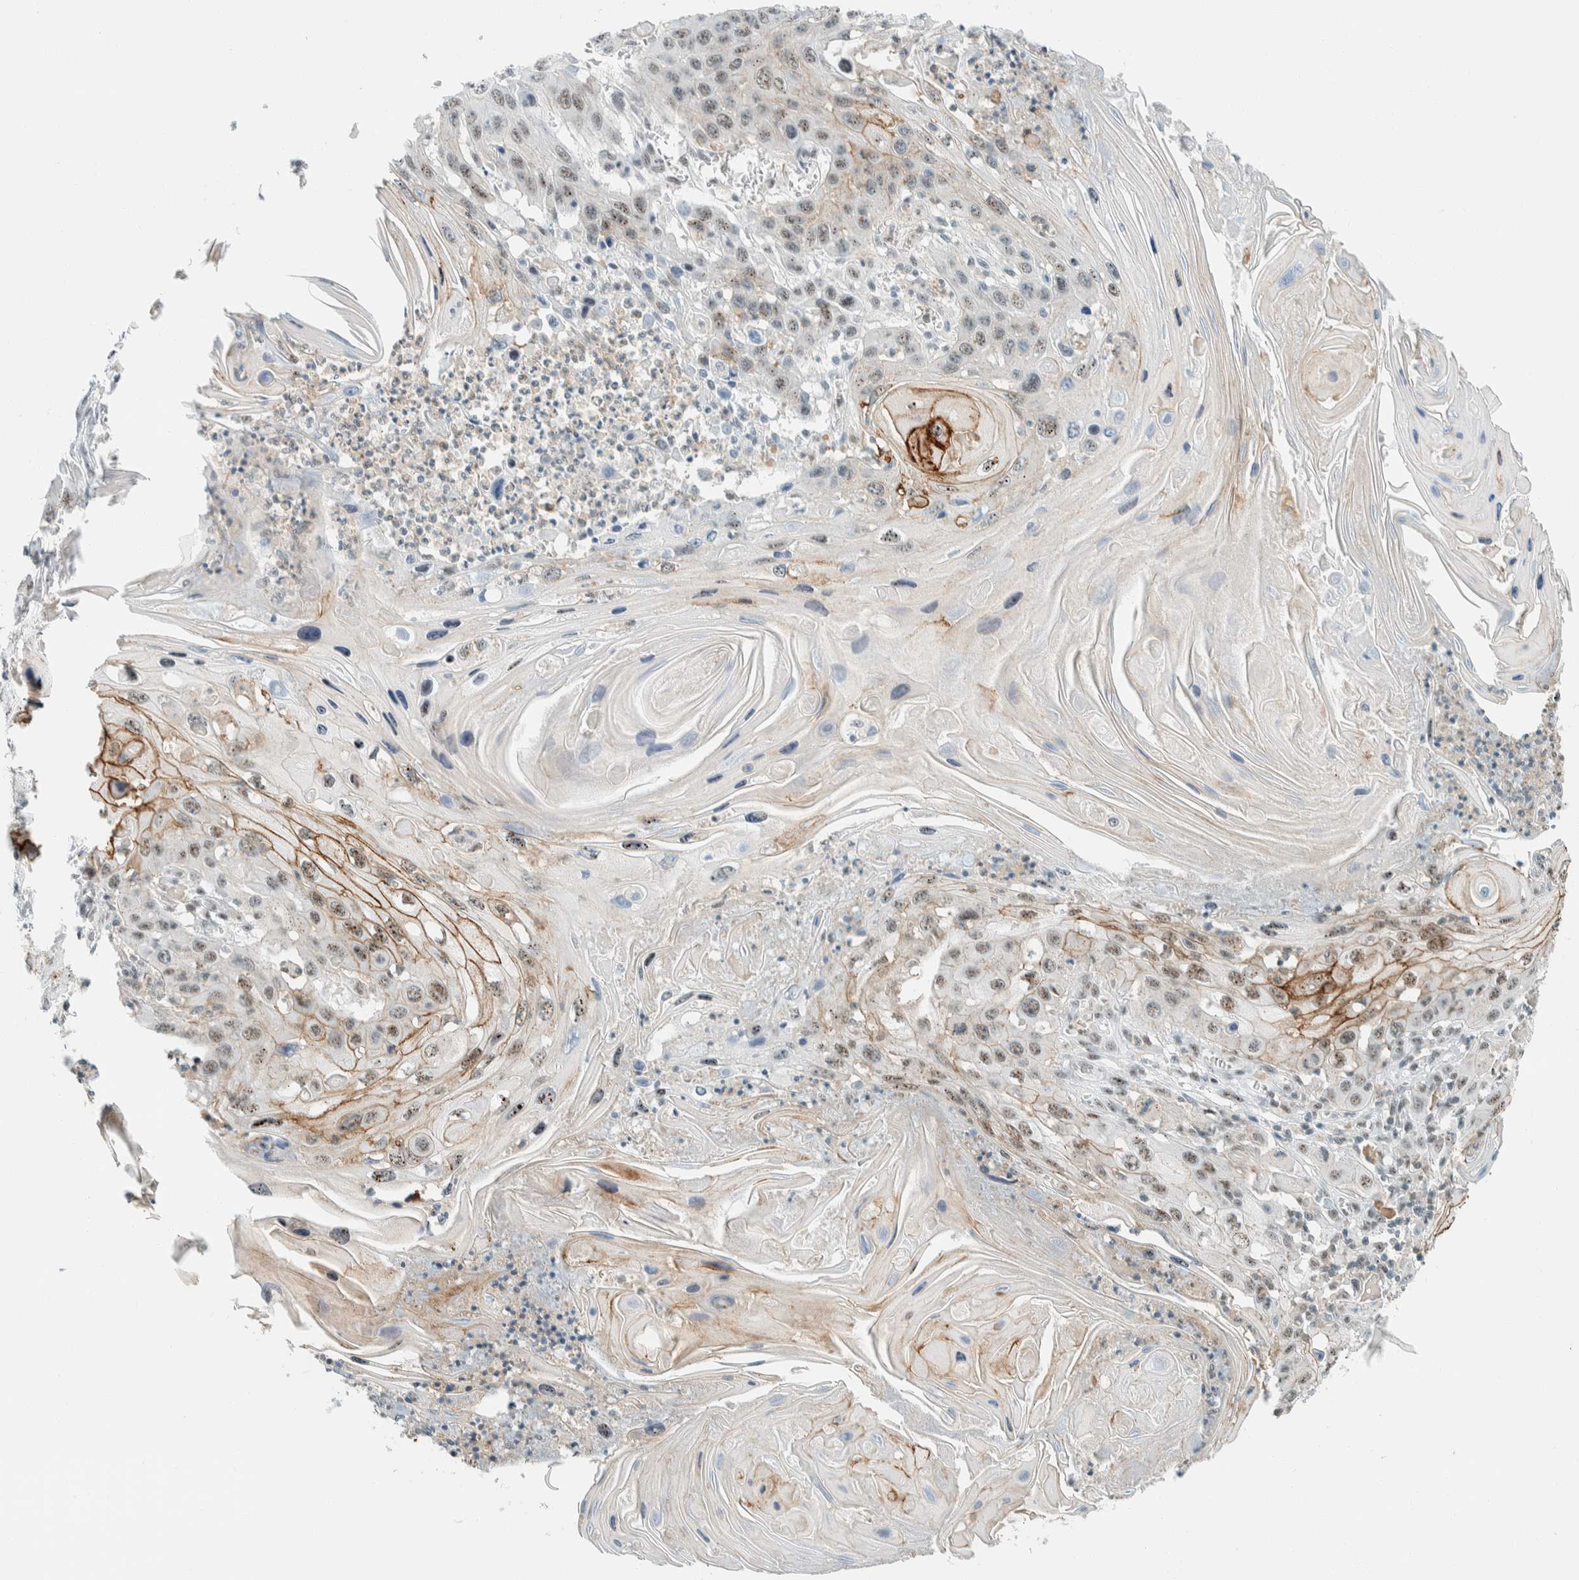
{"staining": {"intensity": "moderate", "quantity": ">75%", "location": "cytoplasmic/membranous,nuclear"}, "tissue": "skin cancer", "cell_type": "Tumor cells", "image_type": "cancer", "snomed": [{"axis": "morphology", "description": "Squamous cell carcinoma, NOS"}, {"axis": "topography", "description": "Skin"}], "caption": "Moderate cytoplasmic/membranous and nuclear positivity is identified in about >75% of tumor cells in squamous cell carcinoma (skin).", "gene": "CYSRT1", "patient": {"sex": "male", "age": 55}}